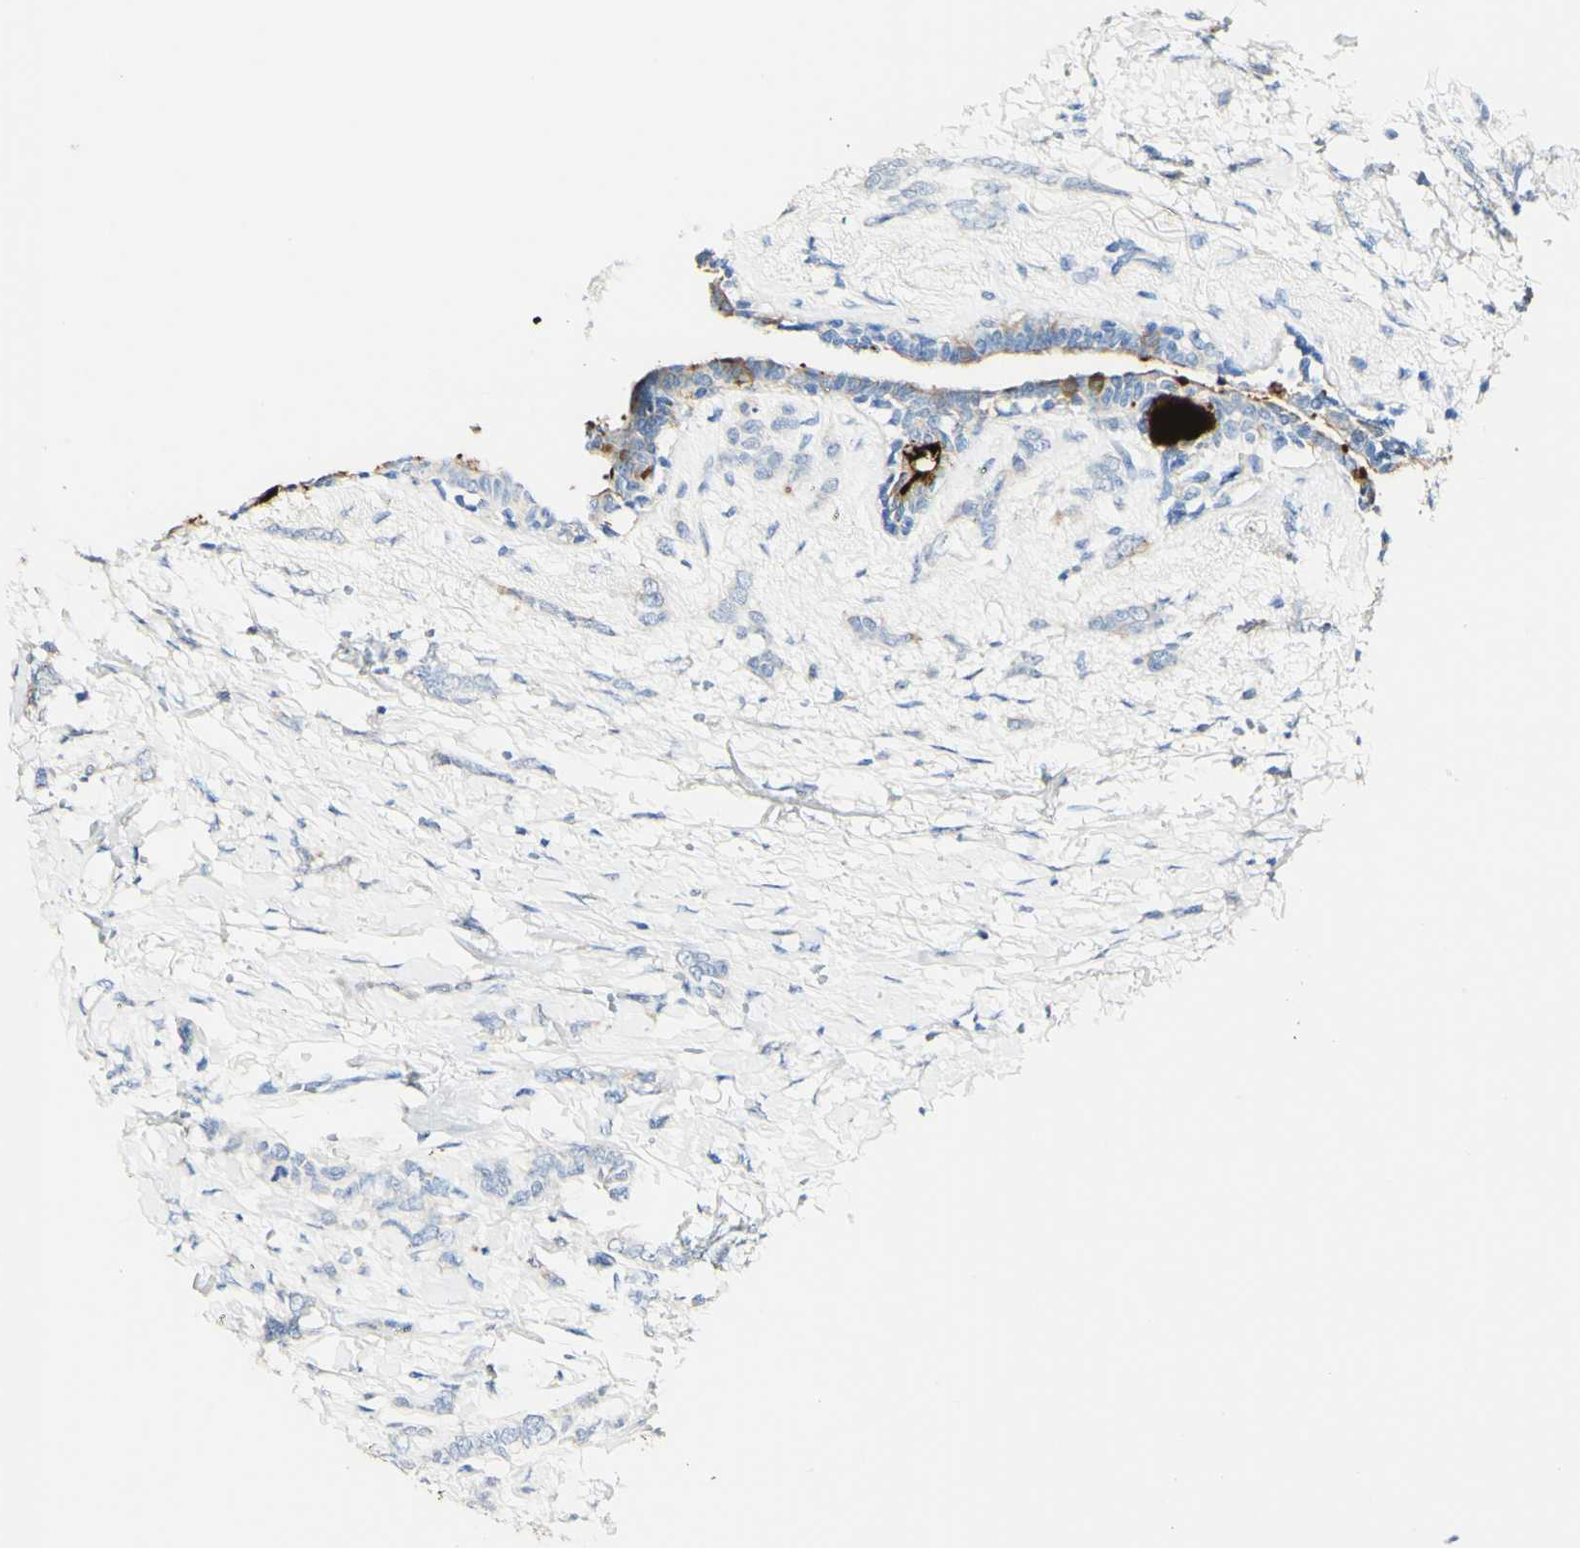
{"staining": {"intensity": "weak", "quantity": "<25%", "location": "cytoplasmic/membranous"}, "tissue": "breast cancer", "cell_type": "Tumor cells", "image_type": "cancer", "snomed": [{"axis": "morphology", "description": "Lobular carcinoma, in situ"}, {"axis": "morphology", "description": "Lobular carcinoma"}, {"axis": "topography", "description": "Breast"}], "caption": "Tumor cells are negative for brown protein staining in breast cancer.", "gene": "PIGR", "patient": {"sex": "female", "age": 41}}